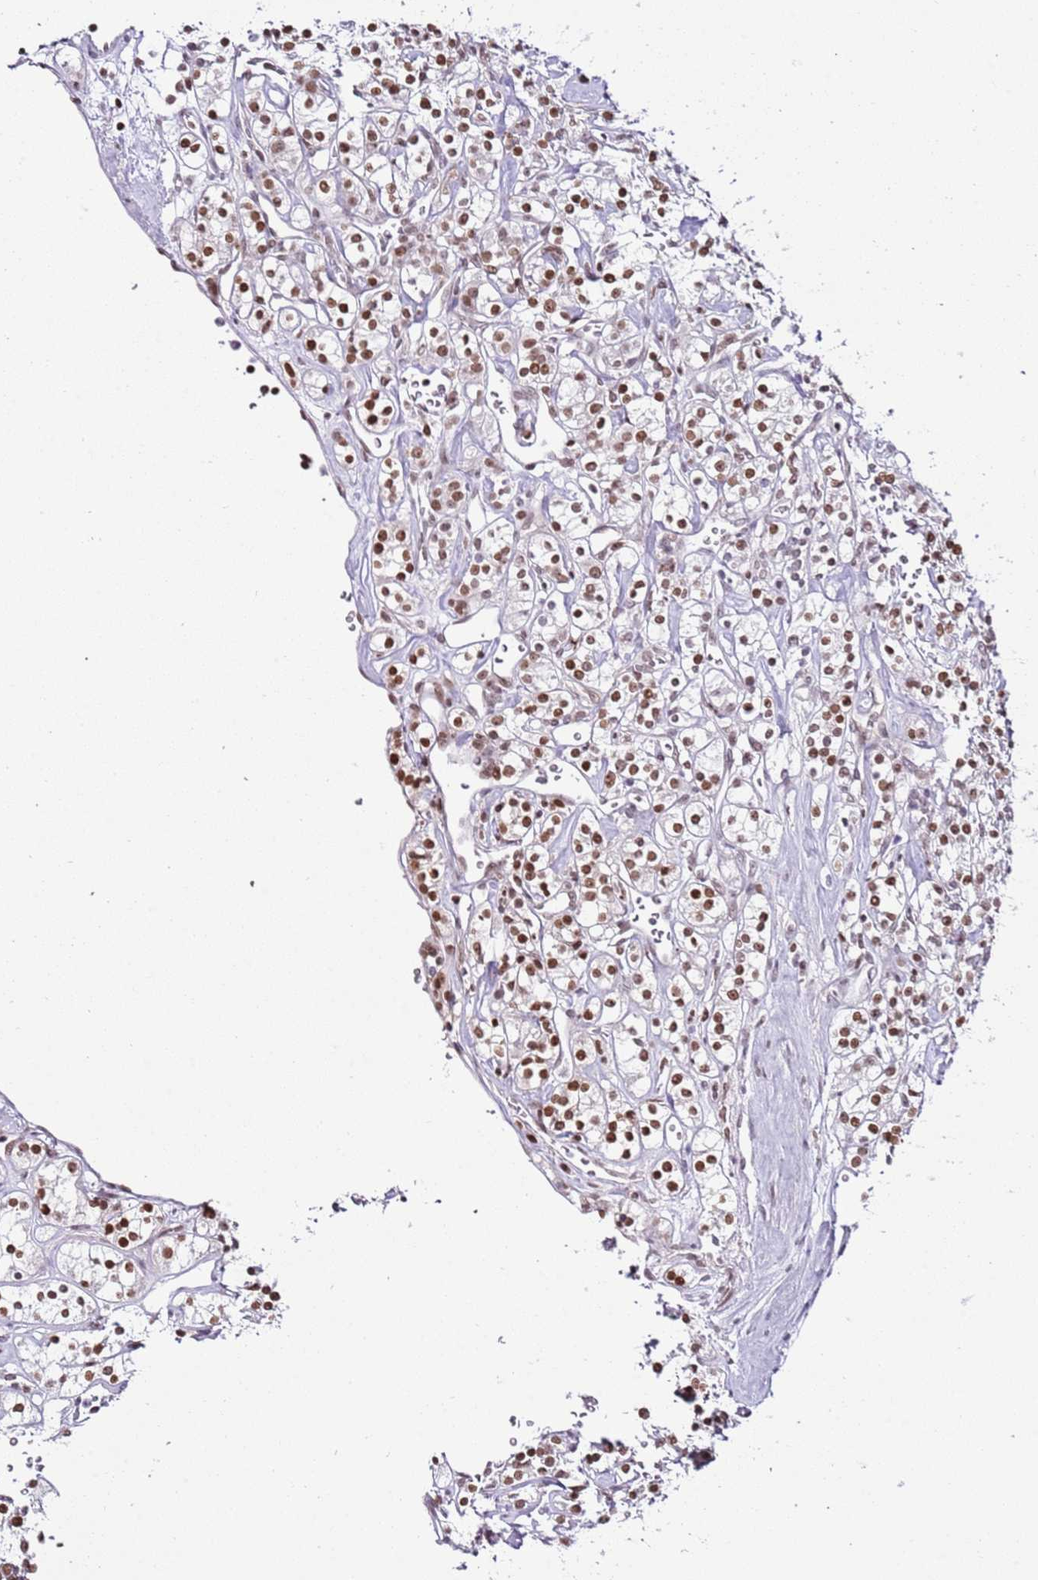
{"staining": {"intensity": "moderate", "quantity": ">75%", "location": "nuclear"}, "tissue": "renal cancer", "cell_type": "Tumor cells", "image_type": "cancer", "snomed": [{"axis": "morphology", "description": "Adenocarcinoma, NOS"}, {"axis": "topography", "description": "Kidney"}], "caption": "Human adenocarcinoma (renal) stained for a protein (brown) displays moderate nuclear positive staining in approximately >75% of tumor cells.", "gene": "SELENOH", "patient": {"sex": "male", "age": 77}}